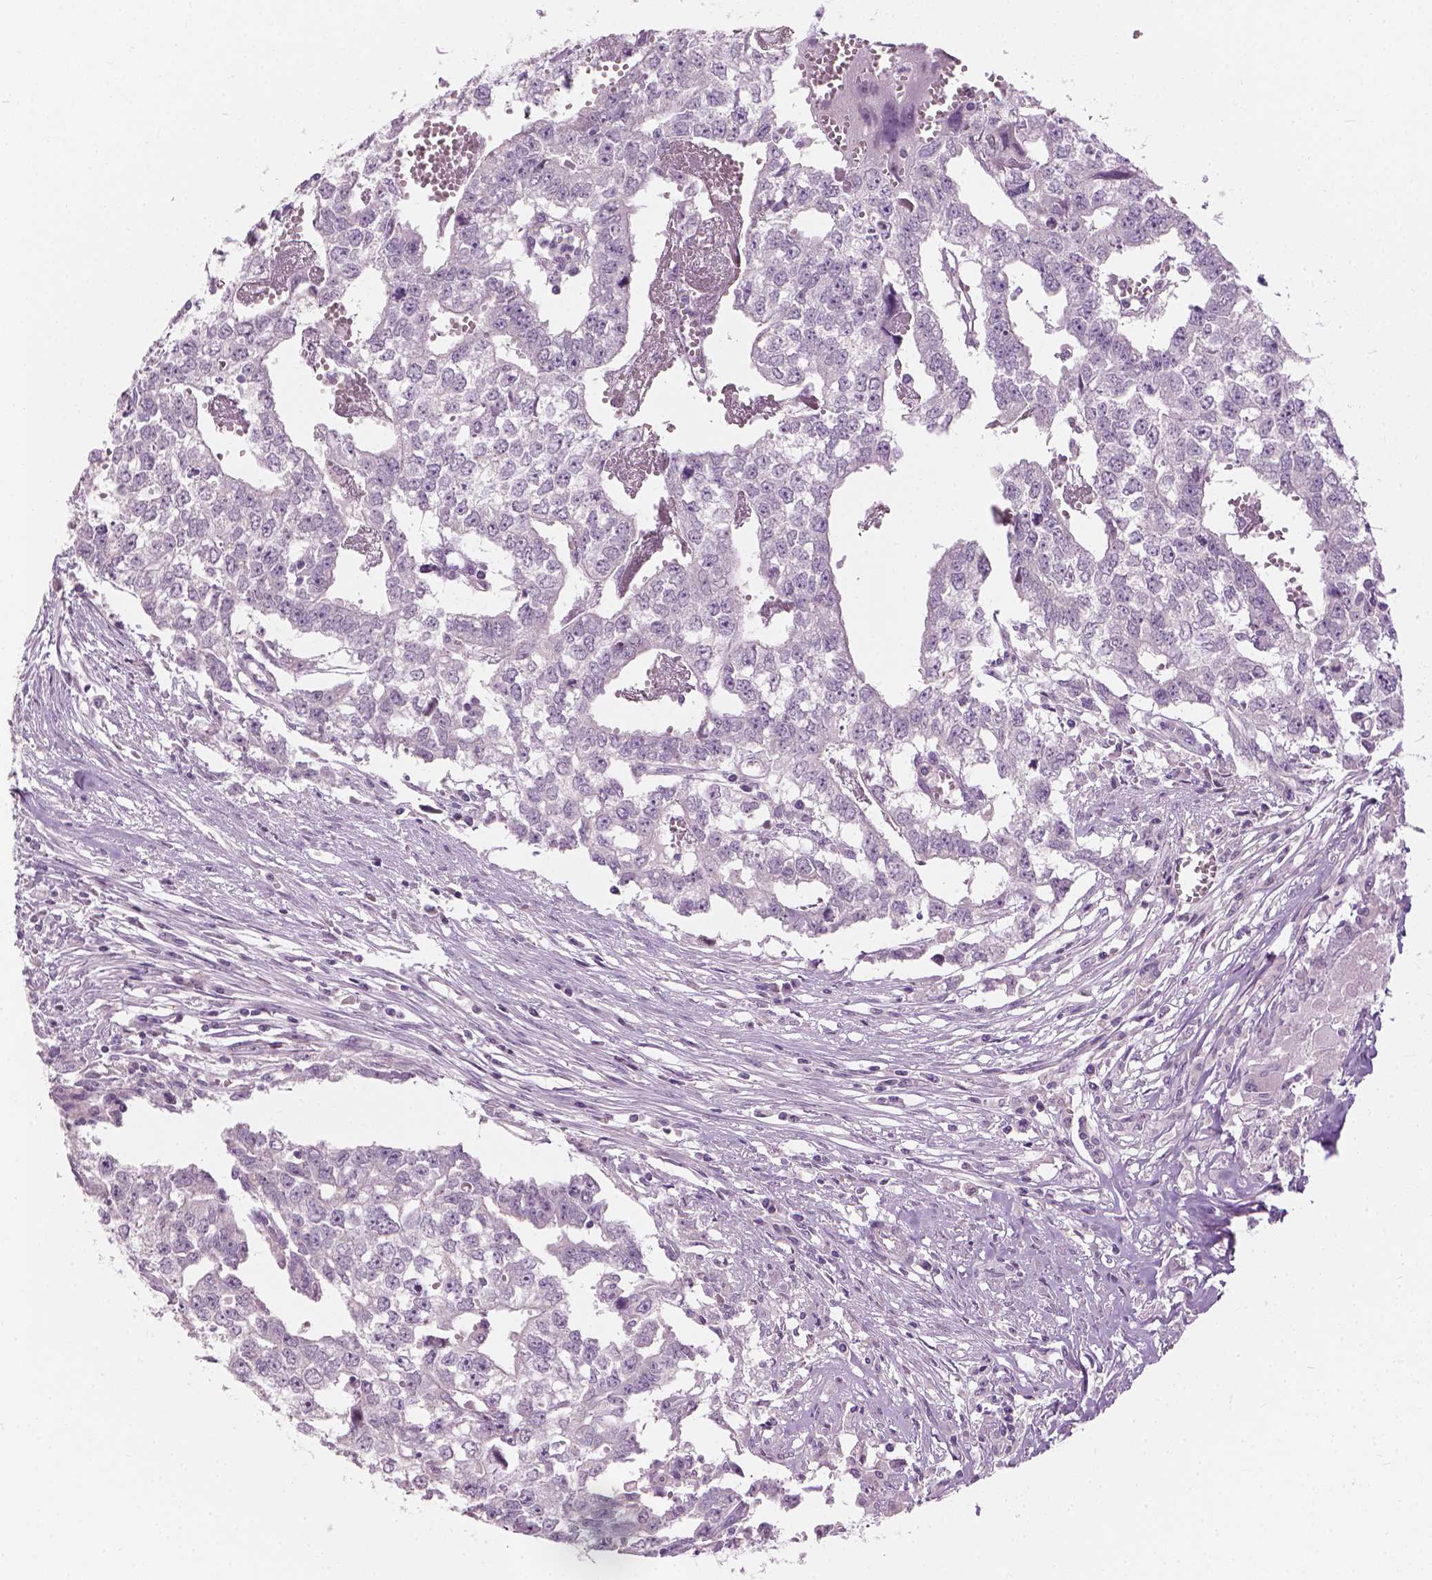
{"staining": {"intensity": "negative", "quantity": "none", "location": "none"}, "tissue": "testis cancer", "cell_type": "Tumor cells", "image_type": "cancer", "snomed": [{"axis": "morphology", "description": "Carcinoma, Embryonal, NOS"}, {"axis": "morphology", "description": "Teratoma, malignant, NOS"}, {"axis": "topography", "description": "Testis"}], "caption": "This is an IHC image of human testis cancer. There is no staining in tumor cells.", "gene": "CFAP126", "patient": {"sex": "male", "age": 24}}